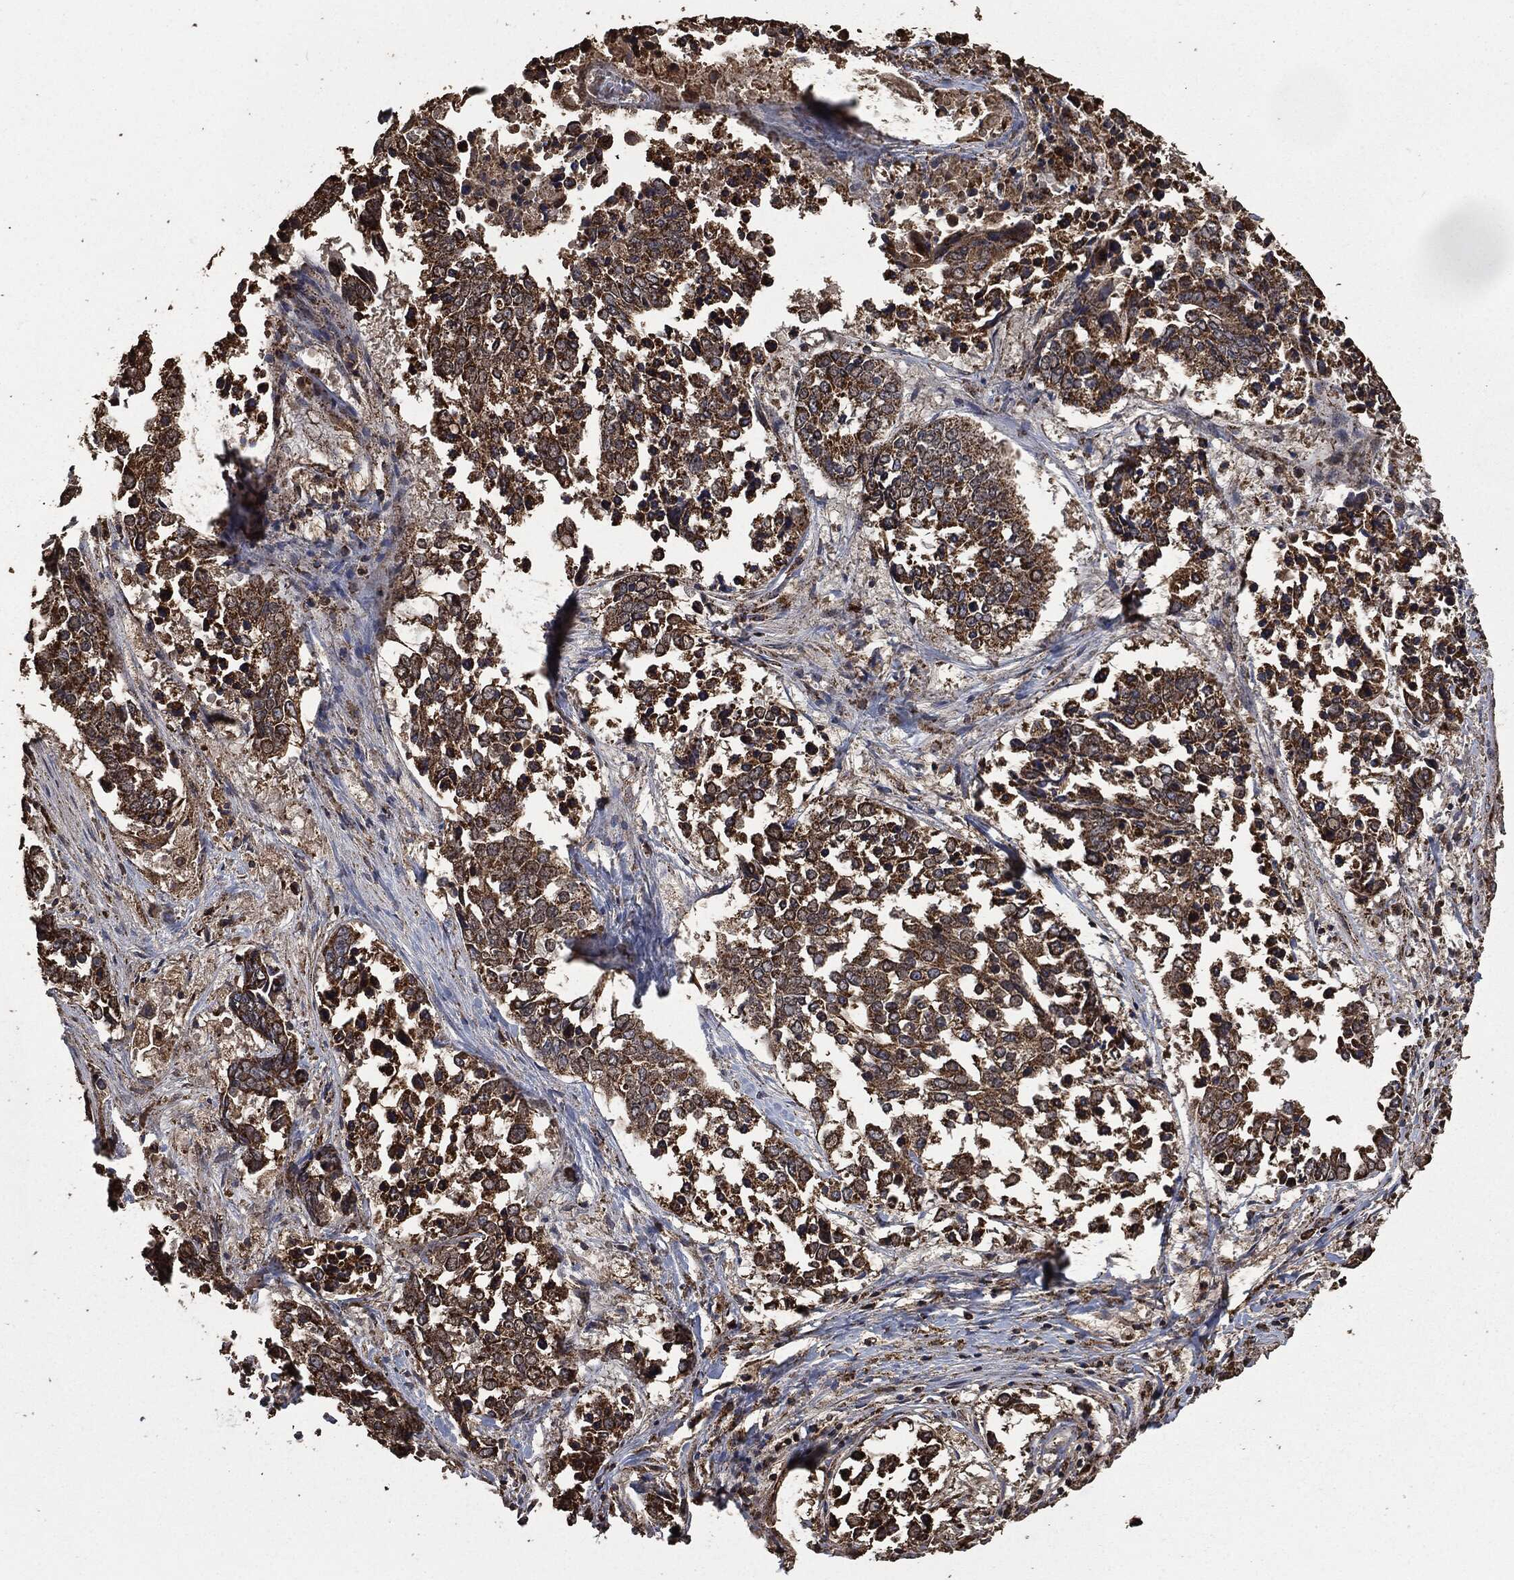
{"staining": {"intensity": "strong", "quantity": ">75%", "location": "cytoplasmic/membranous"}, "tissue": "lung cancer", "cell_type": "Tumor cells", "image_type": "cancer", "snomed": [{"axis": "morphology", "description": "Squamous cell carcinoma, NOS"}, {"axis": "topography", "description": "Lung"}], "caption": "Immunohistochemical staining of lung cancer (squamous cell carcinoma) demonstrates strong cytoplasmic/membranous protein expression in approximately >75% of tumor cells.", "gene": "LIG3", "patient": {"sex": "male", "age": 82}}